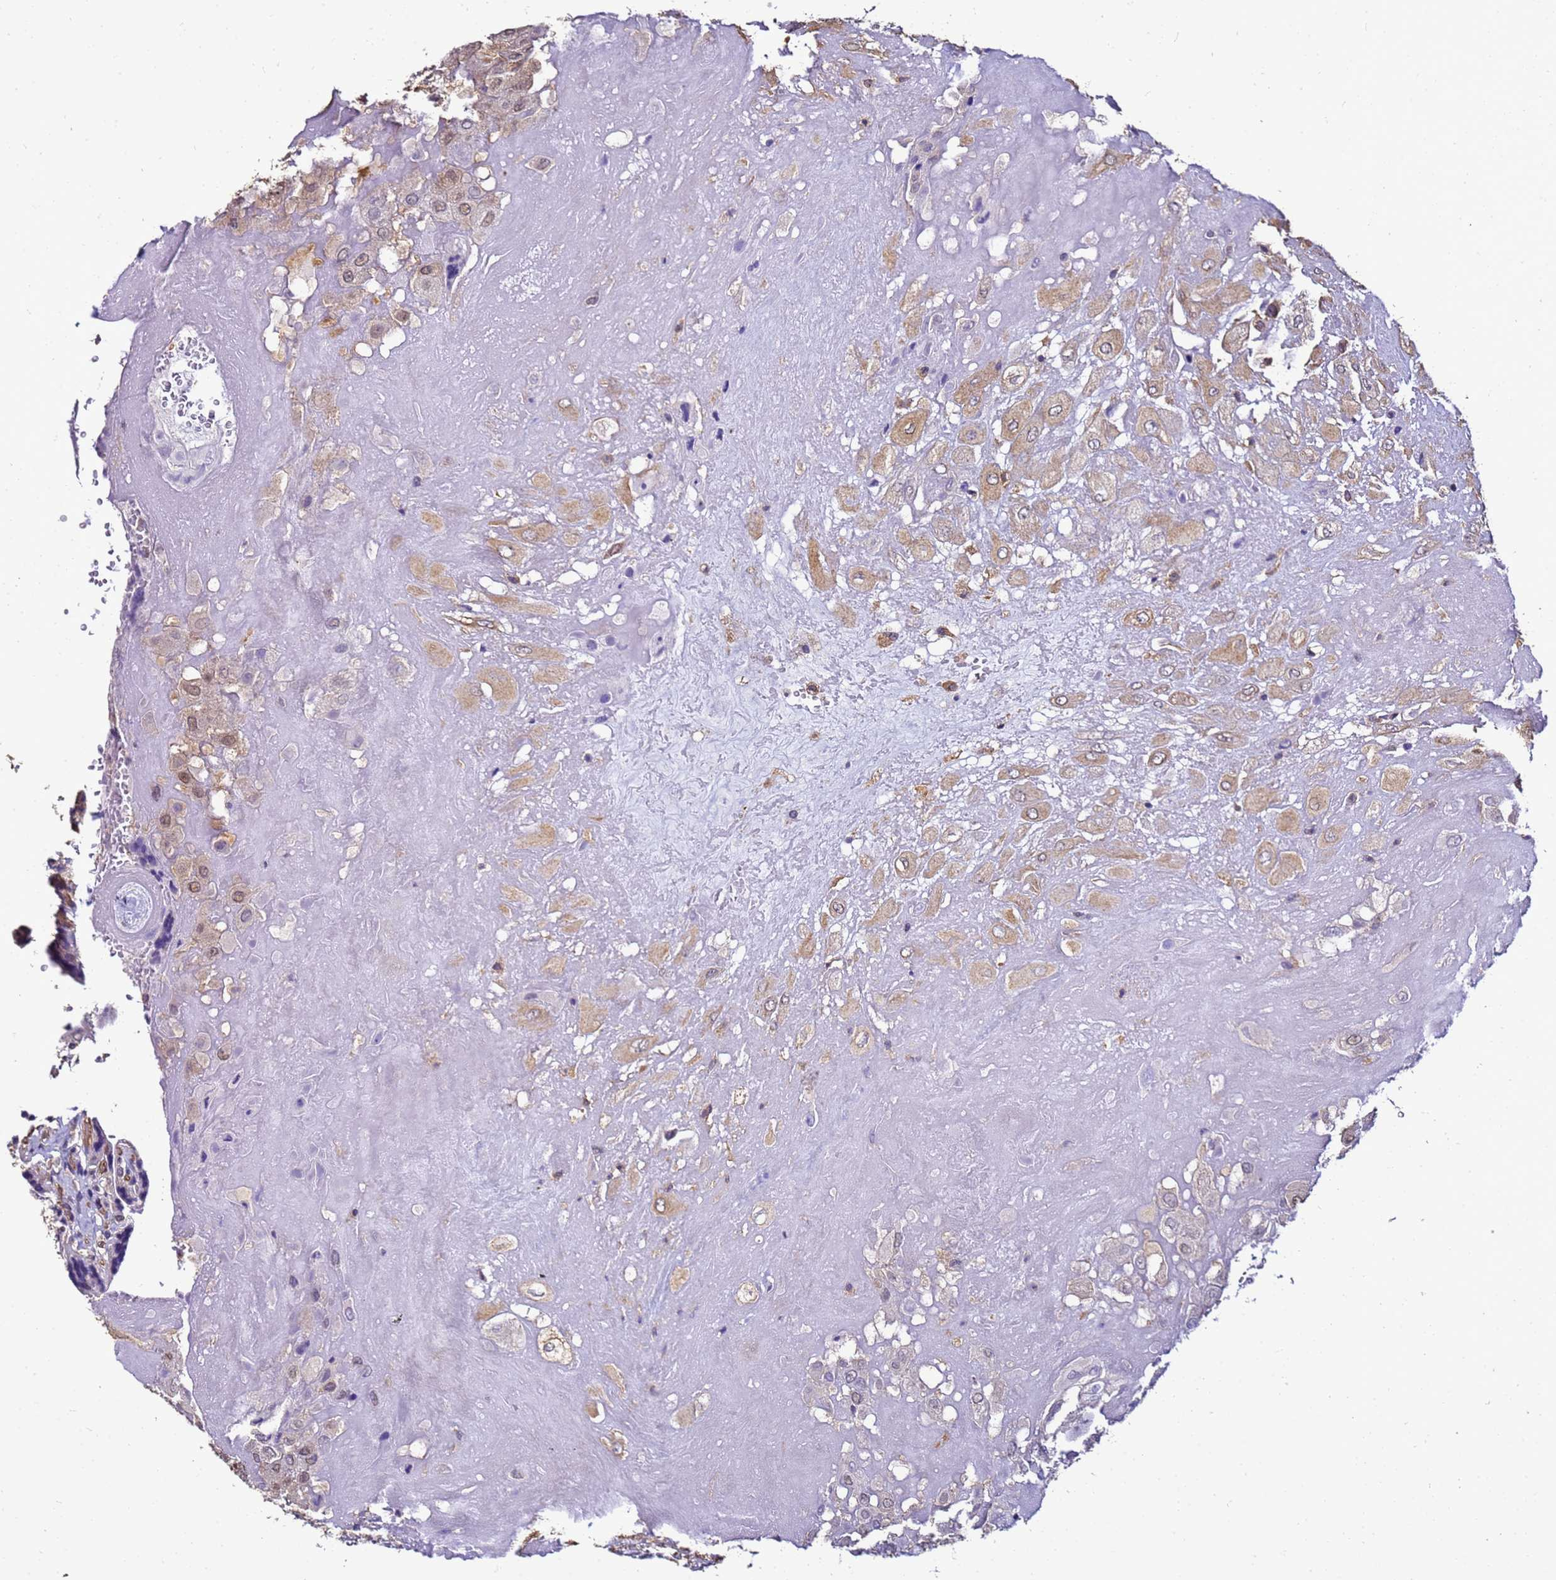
{"staining": {"intensity": "weak", "quantity": "25%-75%", "location": "cytoplasmic/membranous,nuclear"}, "tissue": "placenta", "cell_type": "Decidual cells", "image_type": "normal", "snomed": [{"axis": "morphology", "description": "Normal tissue, NOS"}, {"axis": "topography", "description": "Placenta"}], "caption": "Weak cytoplasmic/membranous,nuclear positivity for a protein is identified in about 25%-75% of decidual cells of benign placenta using immunohistochemistry.", "gene": "ENOPH1", "patient": {"sex": "female", "age": 37}}